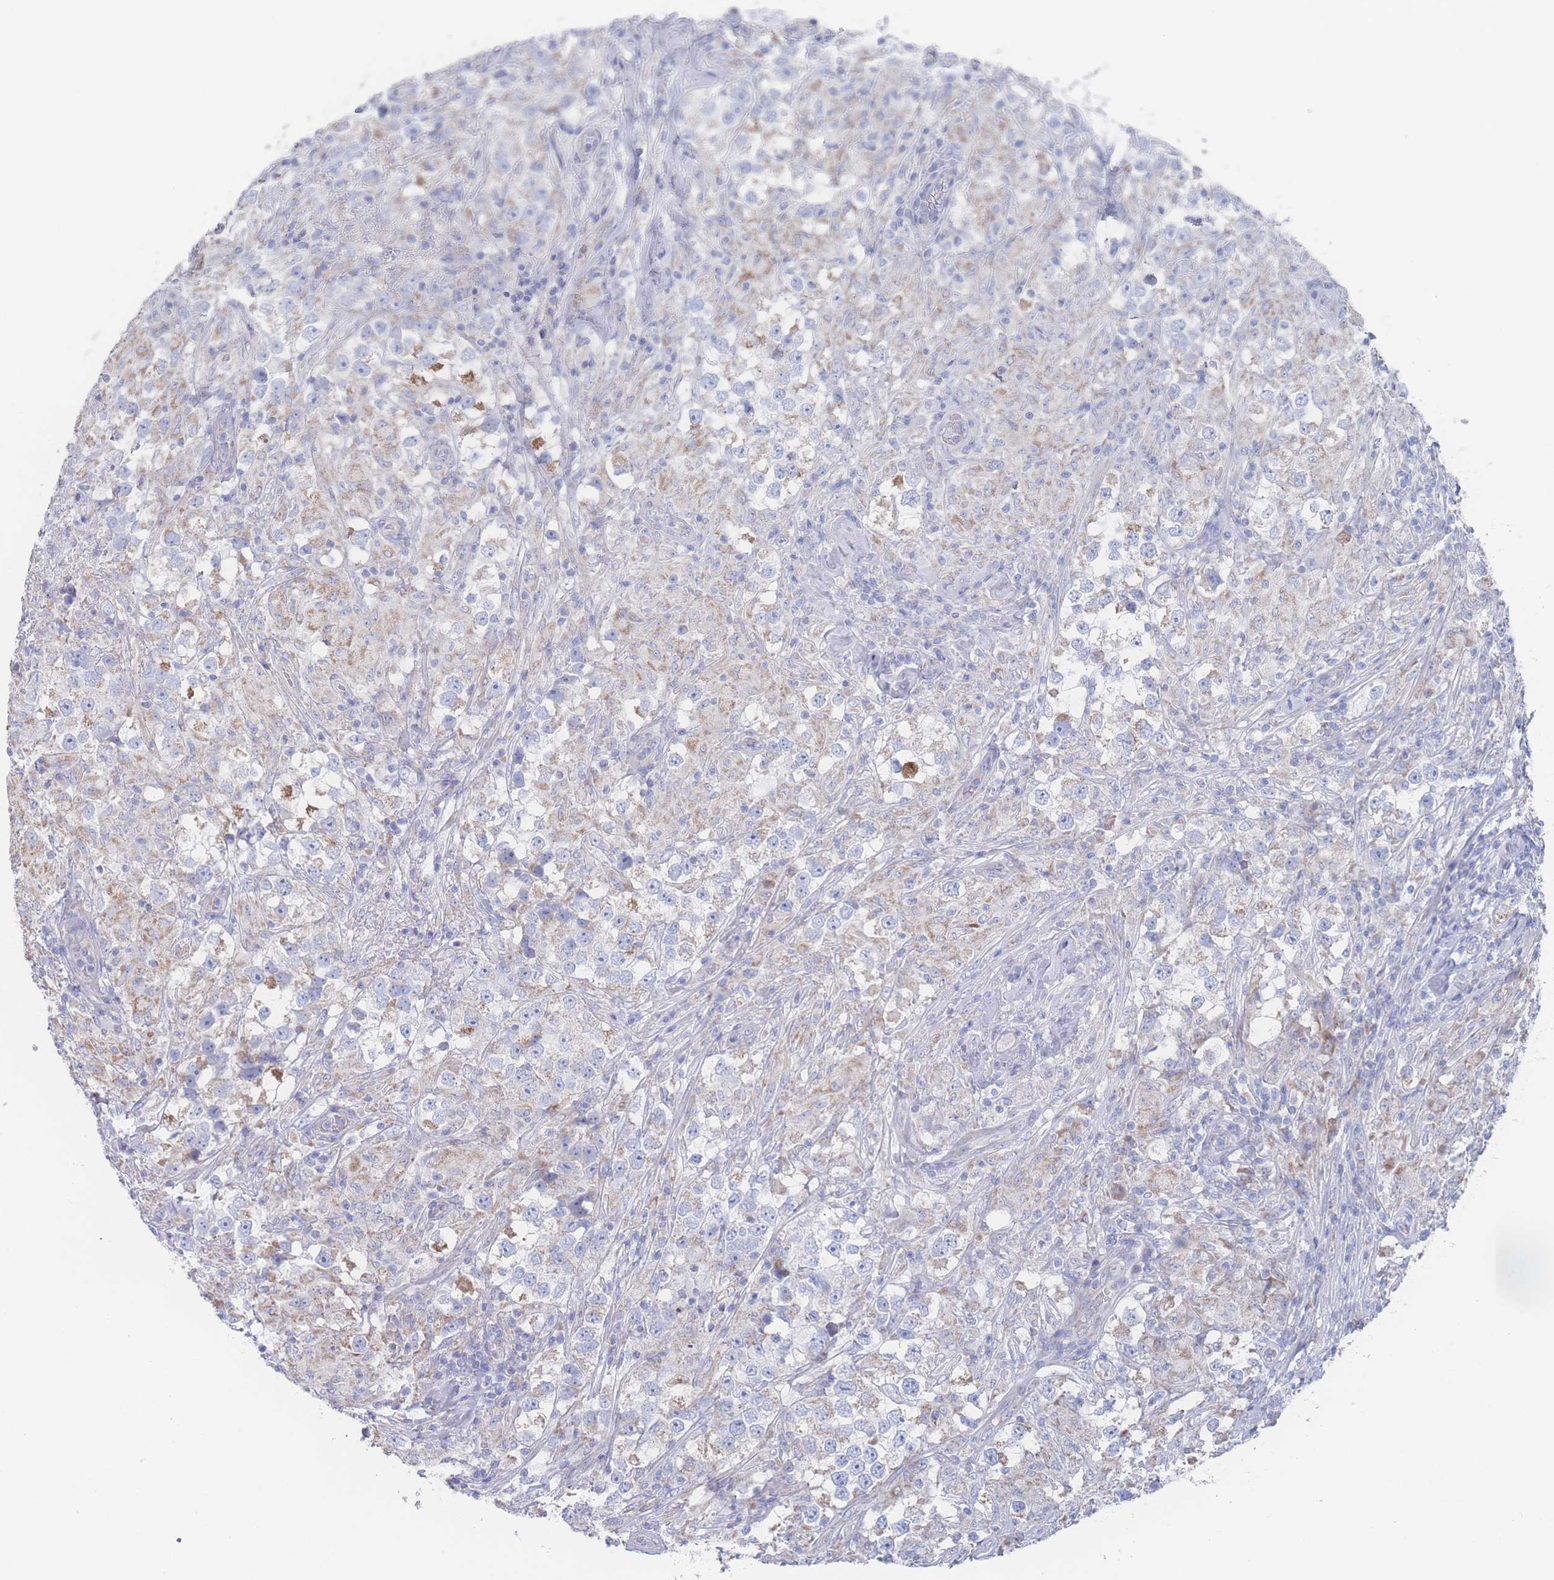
{"staining": {"intensity": "weak", "quantity": "<25%", "location": "cytoplasmic/membranous"}, "tissue": "testis cancer", "cell_type": "Tumor cells", "image_type": "cancer", "snomed": [{"axis": "morphology", "description": "Seminoma, NOS"}, {"axis": "topography", "description": "Testis"}], "caption": "An image of human seminoma (testis) is negative for staining in tumor cells. Nuclei are stained in blue.", "gene": "SNPH", "patient": {"sex": "male", "age": 46}}